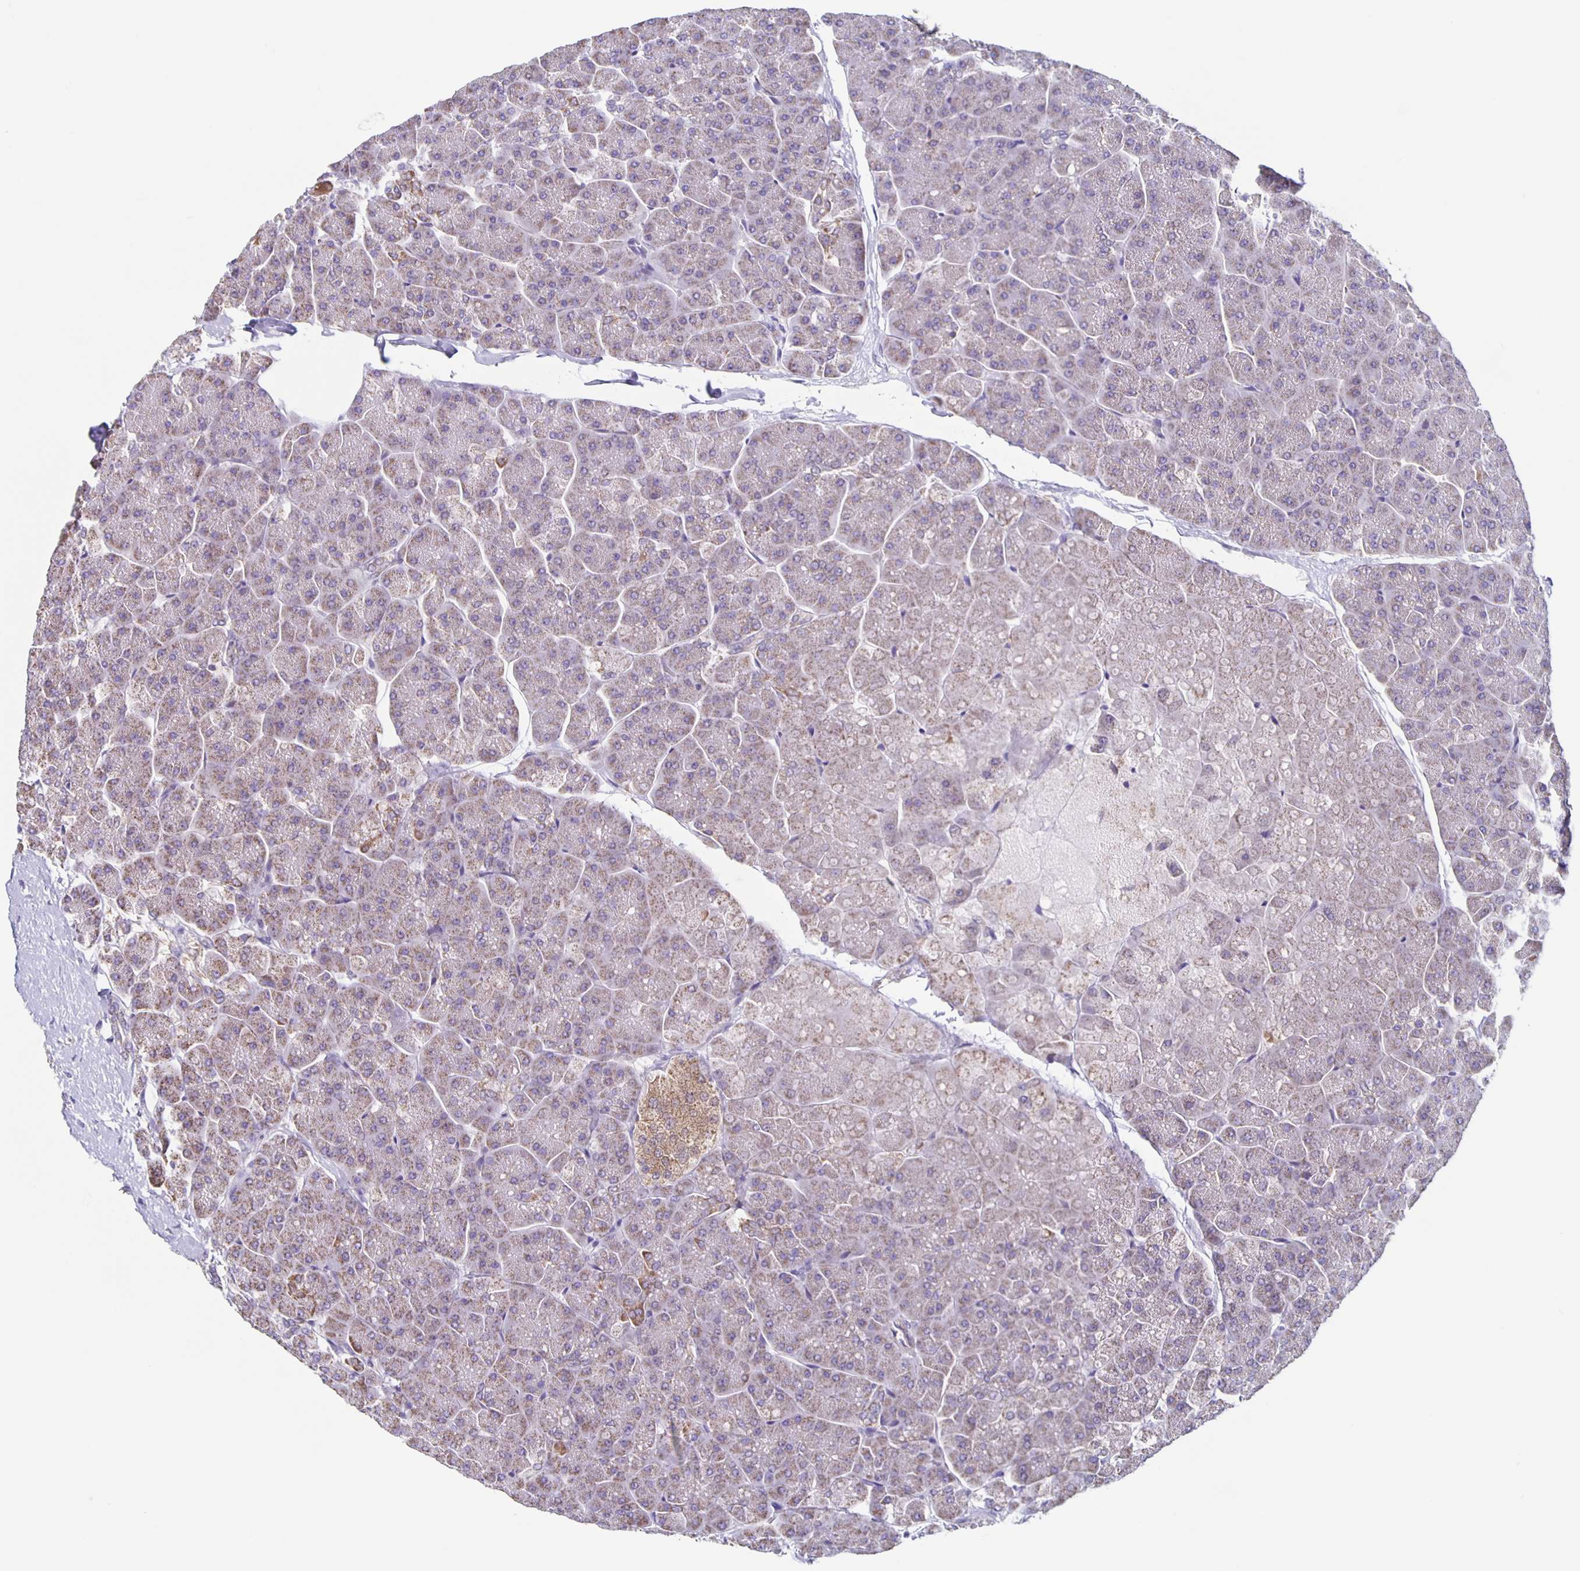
{"staining": {"intensity": "weak", "quantity": "25%-75%", "location": "cytoplasmic/membranous"}, "tissue": "pancreas", "cell_type": "Exocrine glandular cells", "image_type": "normal", "snomed": [{"axis": "morphology", "description": "Normal tissue, NOS"}, {"axis": "topography", "description": "Pancreas"}, {"axis": "topography", "description": "Peripheral nerve tissue"}], "caption": "An IHC photomicrograph of unremarkable tissue is shown. Protein staining in brown labels weak cytoplasmic/membranous positivity in pancreas within exocrine glandular cells. (Stains: DAB (3,3'-diaminobenzidine) in brown, nuclei in blue, Microscopy: brightfield microscopy at high magnification).", "gene": "TPPP", "patient": {"sex": "male", "age": 54}}